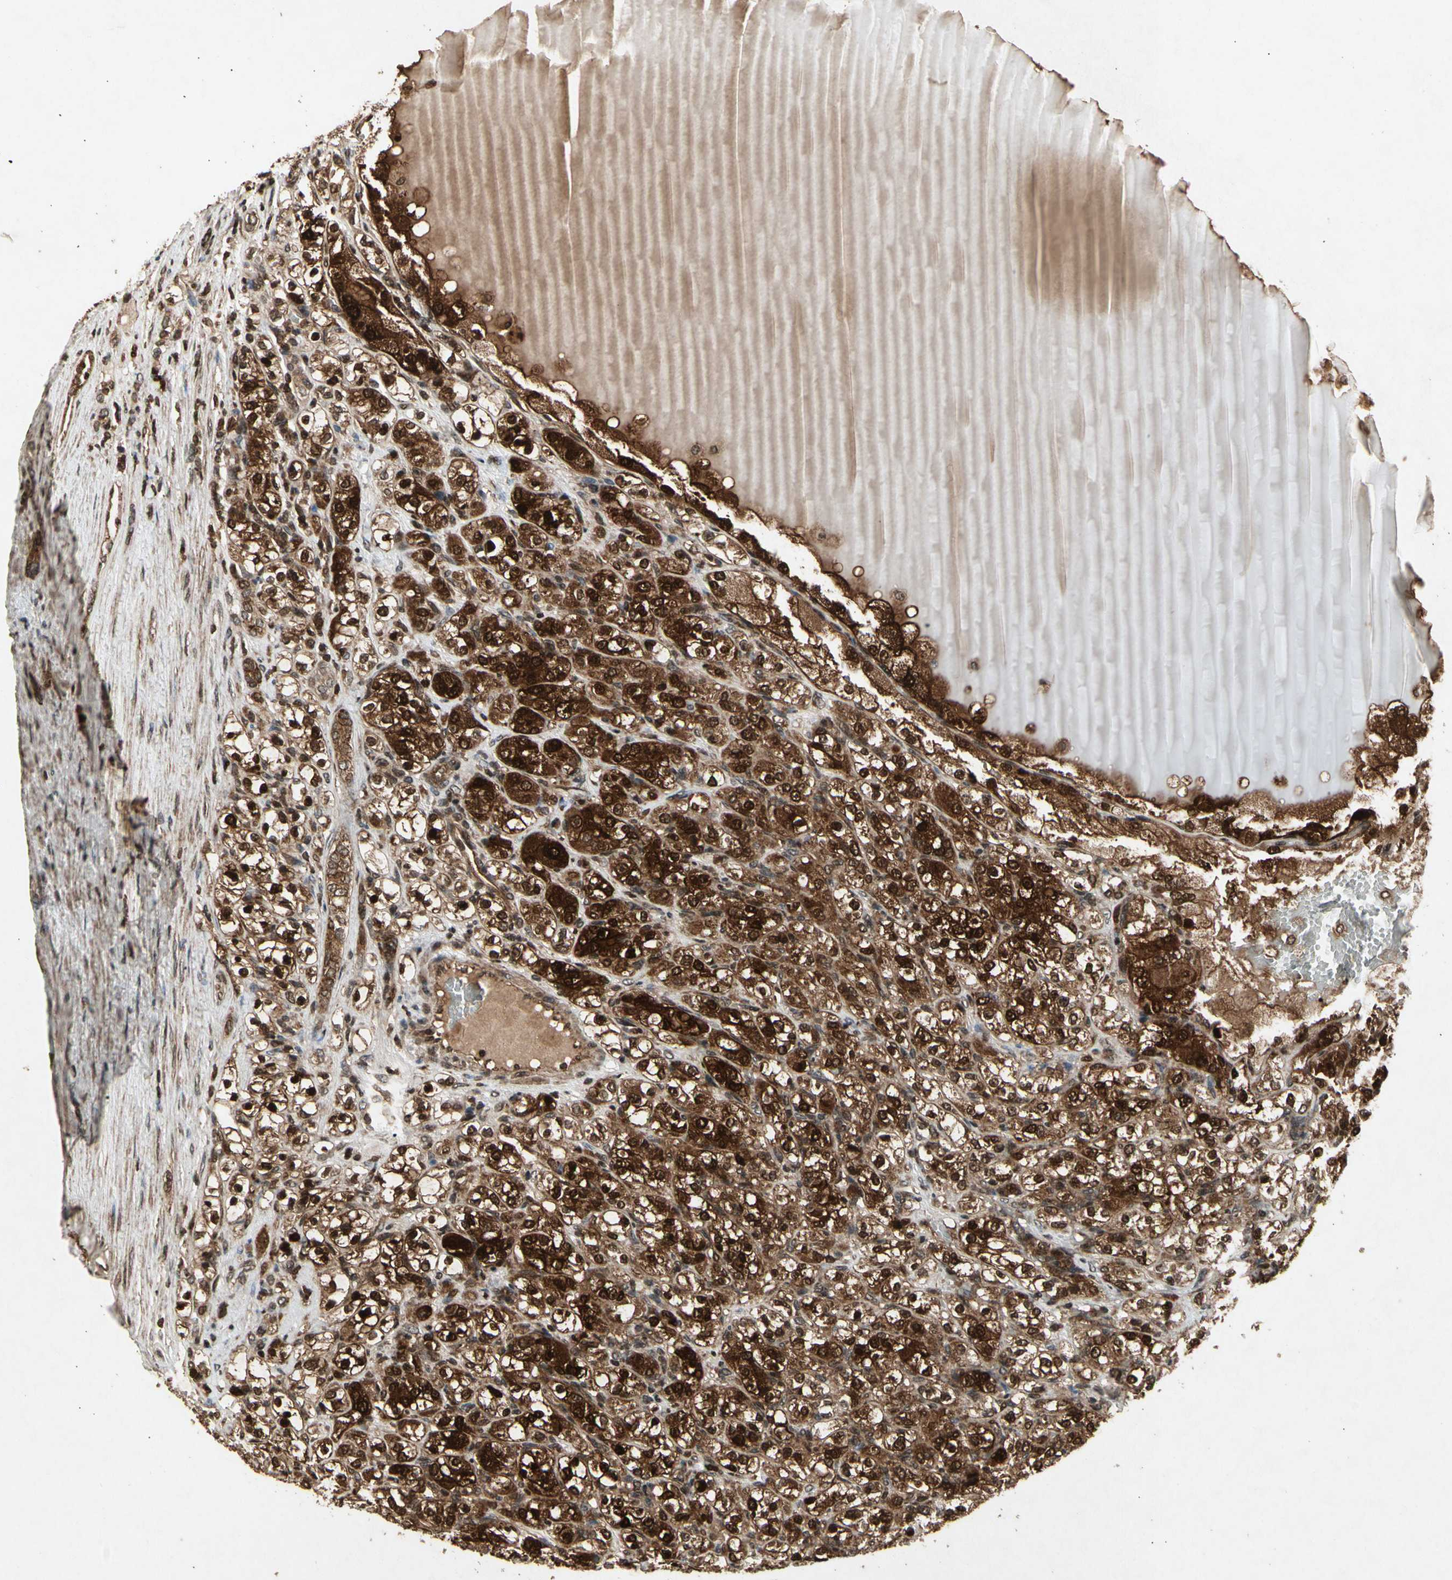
{"staining": {"intensity": "strong", "quantity": ">75%", "location": "cytoplasmic/membranous,nuclear"}, "tissue": "renal cancer", "cell_type": "Tumor cells", "image_type": "cancer", "snomed": [{"axis": "morphology", "description": "Normal tissue, NOS"}, {"axis": "morphology", "description": "Adenocarcinoma, NOS"}, {"axis": "topography", "description": "Kidney"}], "caption": "Strong cytoplasmic/membranous and nuclear staining is identified in about >75% of tumor cells in renal cancer. (IHC, brightfield microscopy, high magnification).", "gene": "GLRX", "patient": {"sex": "male", "age": 61}}